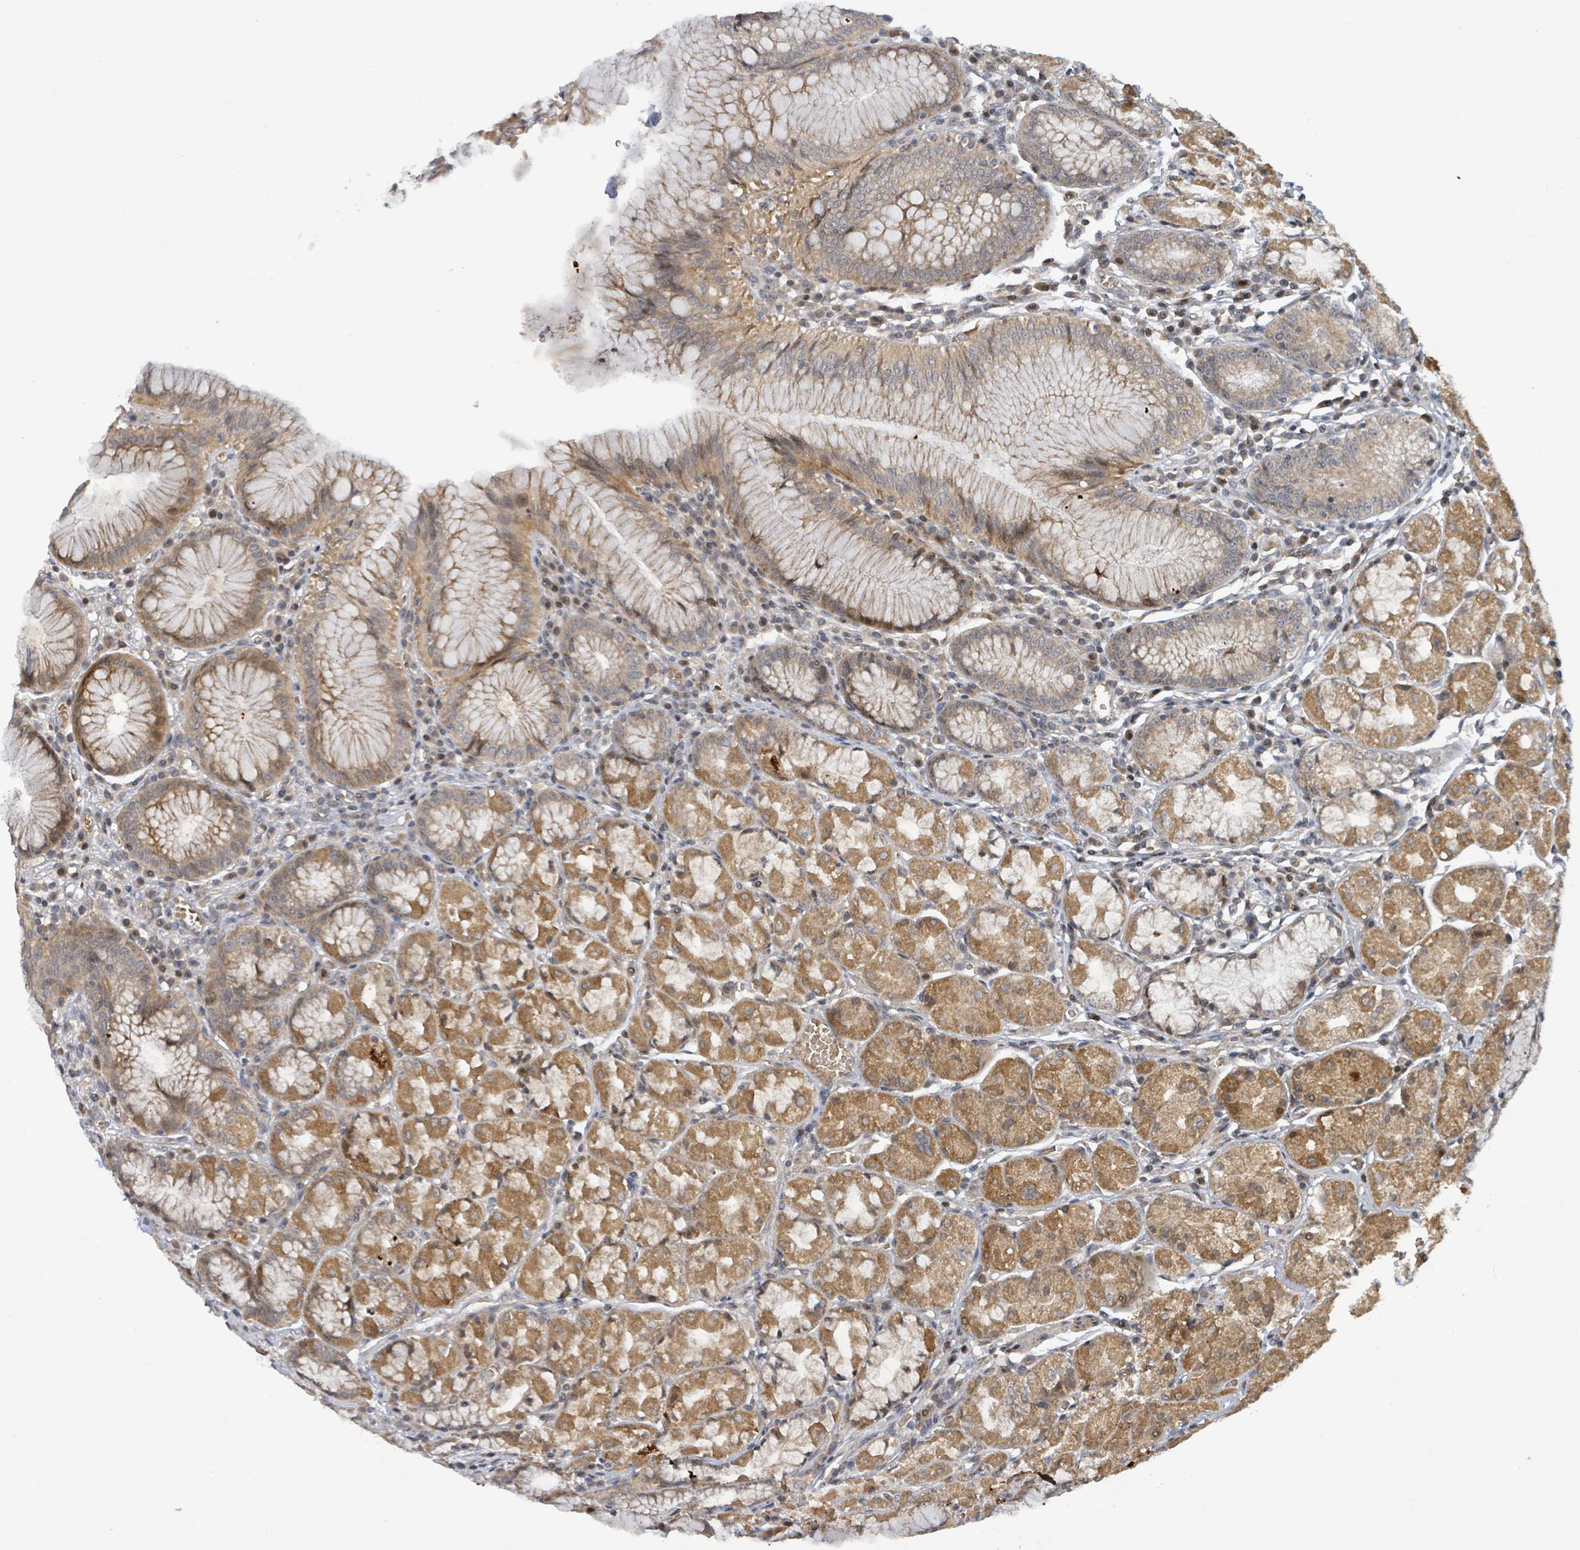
{"staining": {"intensity": "moderate", "quantity": ">75%", "location": "cytoplasmic/membranous,nuclear"}, "tissue": "stomach", "cell_type": "Glandular cells", "image_type": "normal", "snomed": [{"axis": "morphology", "description": "Normal tissue, NOS"}, {"axis": "topography", "description": "Stomach"}], "caption": "IHC micrograph of benign stomach: stomach stained using immunohistochemistry shows medium levels of moderate protein expression localized specifically in the cytoplasmic/membranous,nuclear of glandular cells, appearing as a cytoplasmic/membranous,nuclear brown color.", "gene": "ITGA11", "patient": {"sex": "male", "age": 55}}